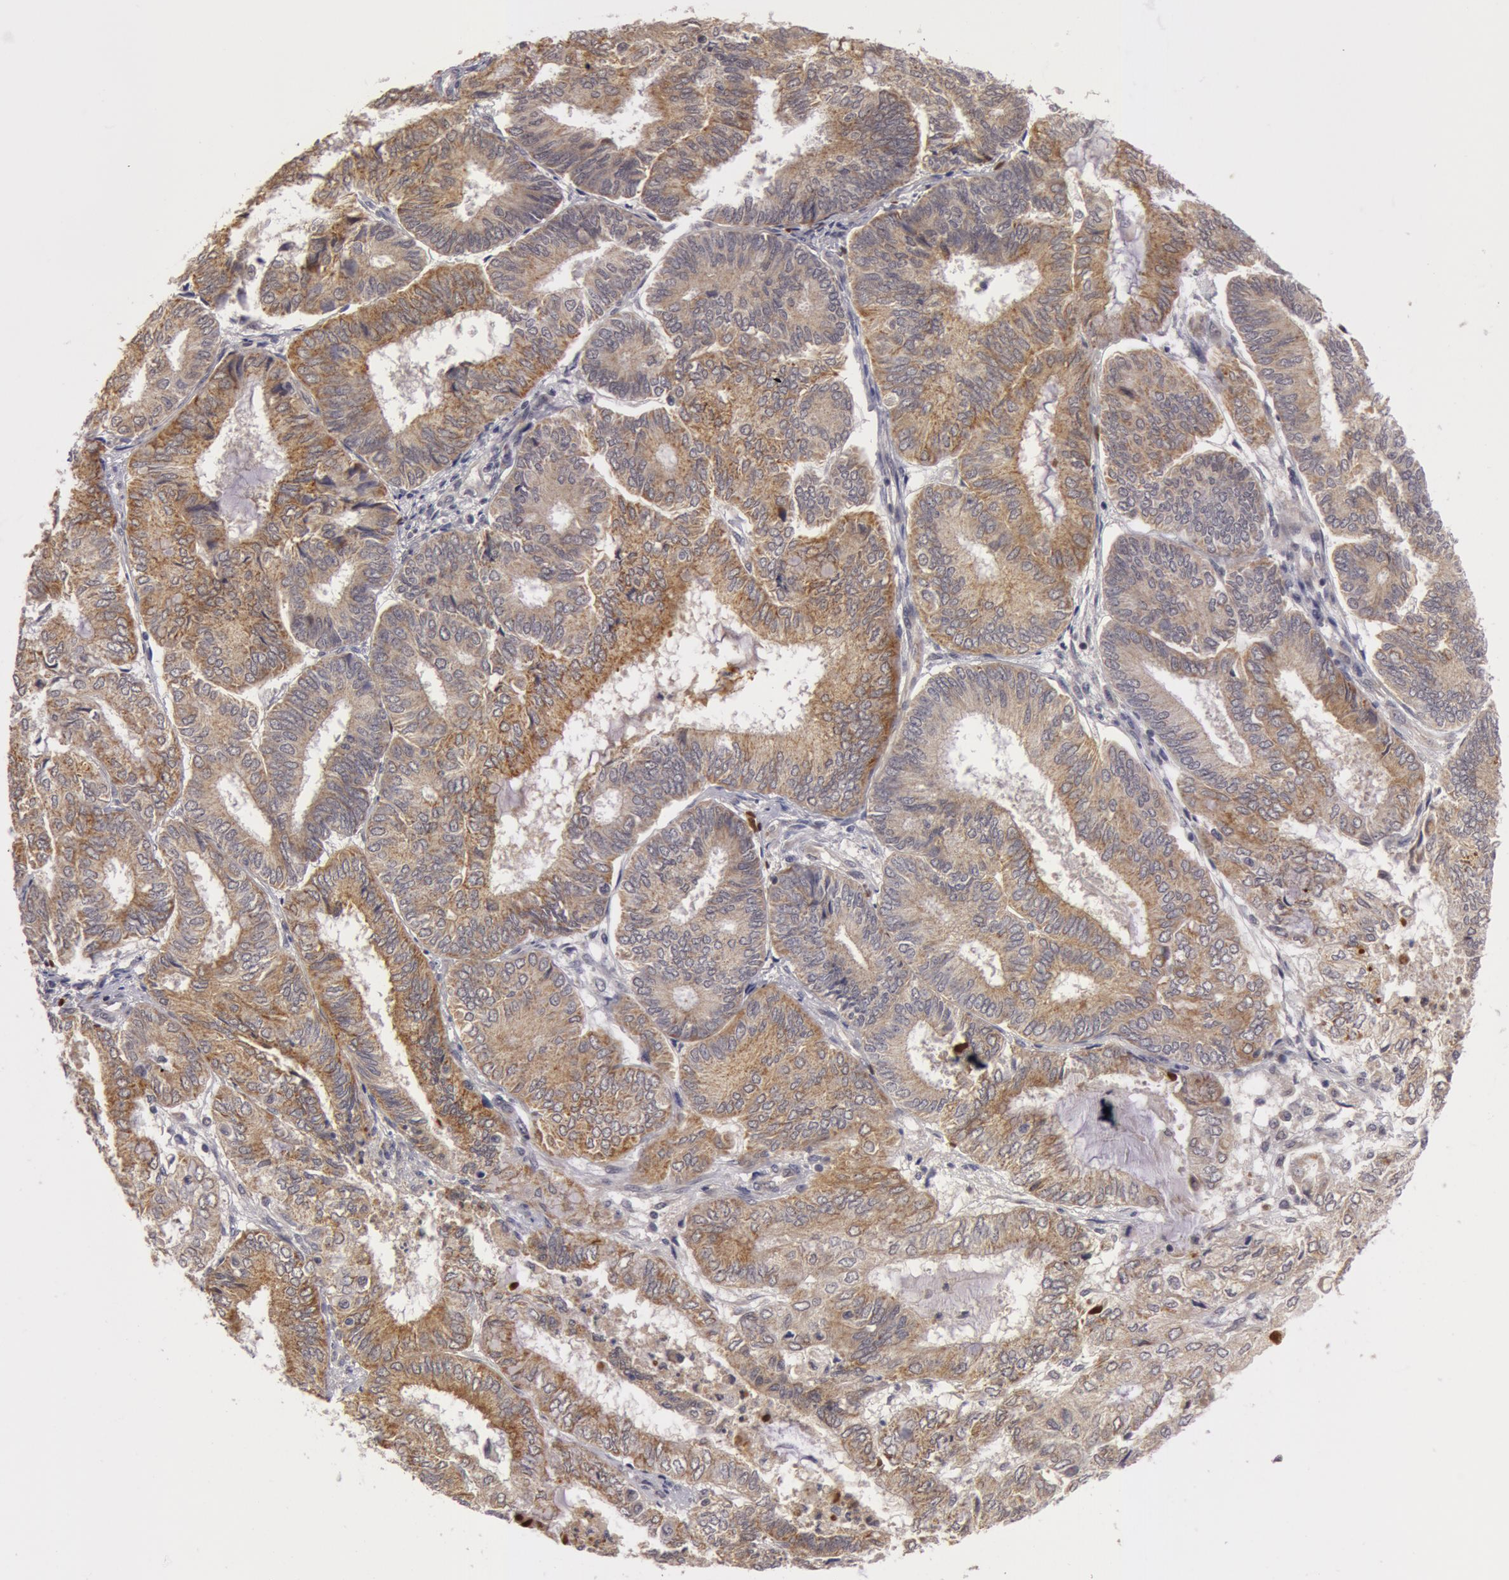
{"staining": {"intensity": "moderate", "quantity": ">75%", "location": "cytoplasmic/membranous"}, "tissue": "endometrial cancer", "cell_type": "Tumor cells", "image_type": "cancer", "snomed": [{"axis": "morphology", "description": "Adenocarcinoma, NOS"}, {"axis": "topography", "description": "Endometrium"}], "caption": "The micrograph shows immunohistochemical staining of endometrial cancer (adenocarcinoma). There is moderate cytoplasmic/membranous expression is seen in approximately >75% of tumor cells.", "gene": "SYTL4", "patient": {"sex": "female", "age": 59}}